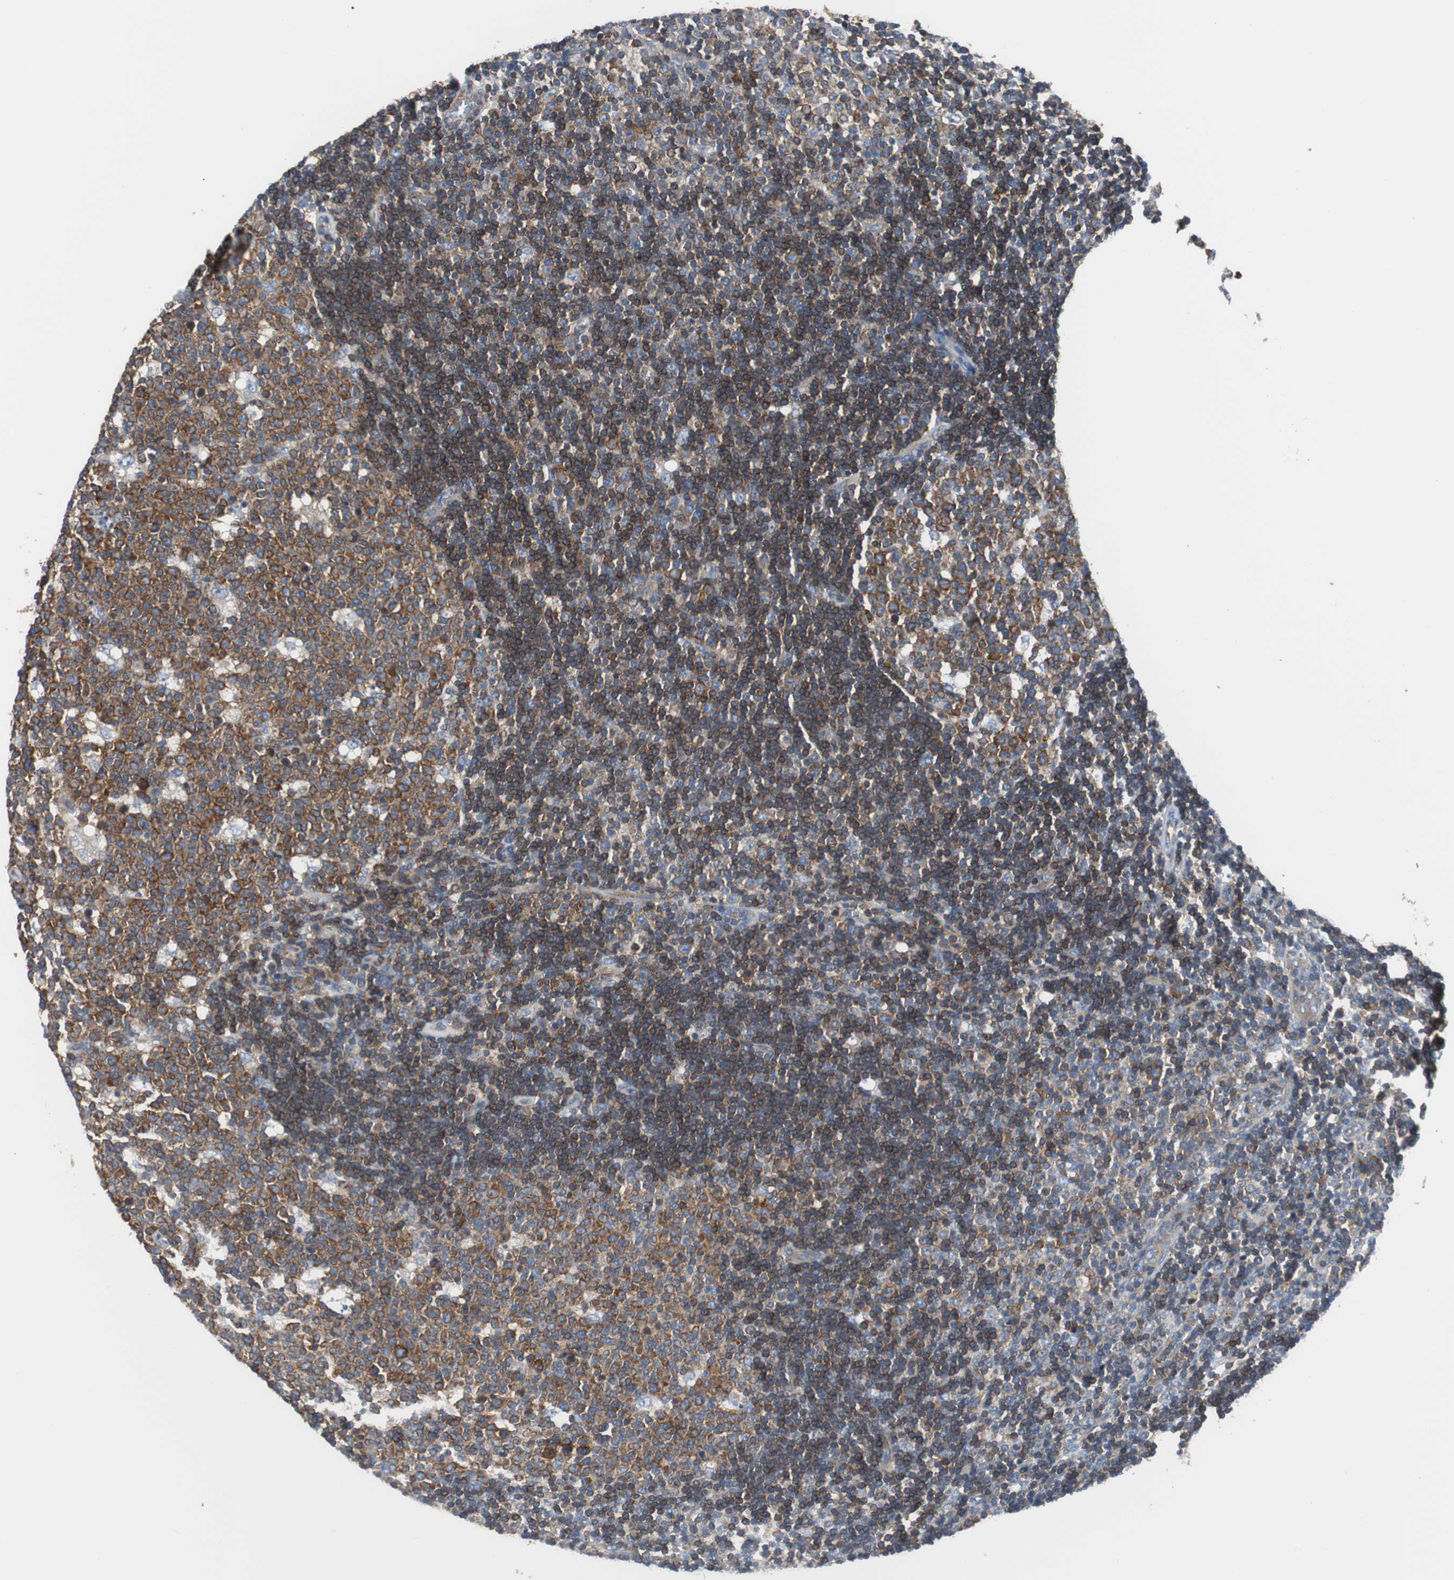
{"staining": {"intensity": "strong", "quantity": ">75%", "location": "cytoplasmic/membranous"}, "tissue": "lymph node", "cell_type": "Germinal center cells", "image_type": "normal", "snomed": [{"axis": "morphology", "description": "Normal tissue, NOS"}, {"axis": "topography", "description": "Lymph node"}, {"axis": "topography", "description": "Salivary gland"}], "caption": "Immunohistochemical staining of normal human lymph node exhibits high levels of strong cytoplasmic/membranous staining in about >75% of germinal center cells.", "gene": "BRAF", "patient": {"sex": "male", "age": 8}}